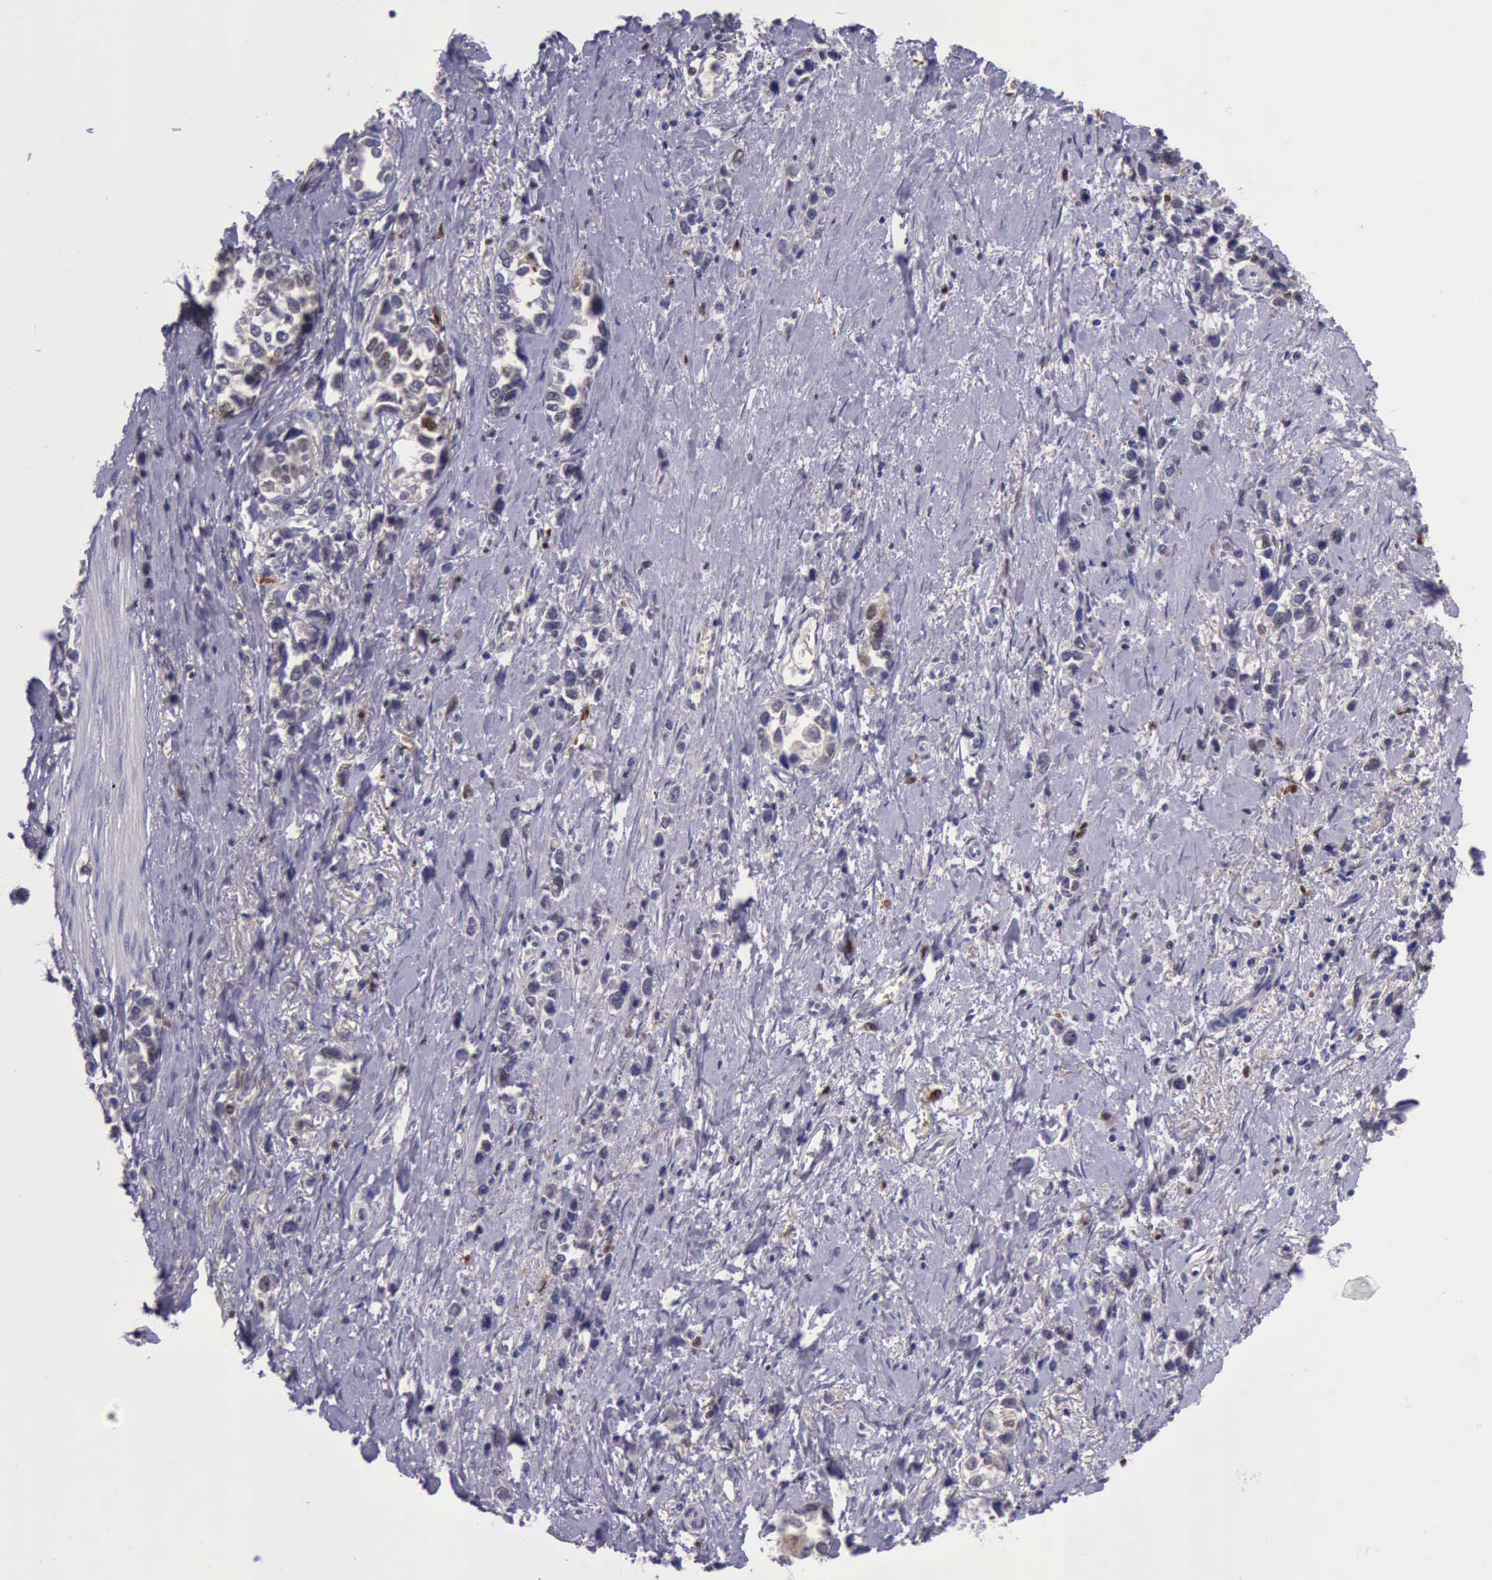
{"staining": {"intensity": "negative", "quantity": "none", "location": "none"}, "tissue": "stomach cancer", "cell_type": "Tumor cells", "image_type": "cancer", "snomed": [{"axis": "morphology", "description": "Adenocarcinoma, NOS"}, {"axis": "topography", "description": "Stomach, upper"}], "caption": "There is no significant staining in tumor cells of stomach adenocarcinoma. The staining was performed using DAB (3,3'-diaminobenzidine) to visualize the protein expression in brown, while the nuclei were stained in blue with hematoxylin (Magnification: 20x).", "gene": "TYMP", "patient": {"sex": "male", "age": 76}}